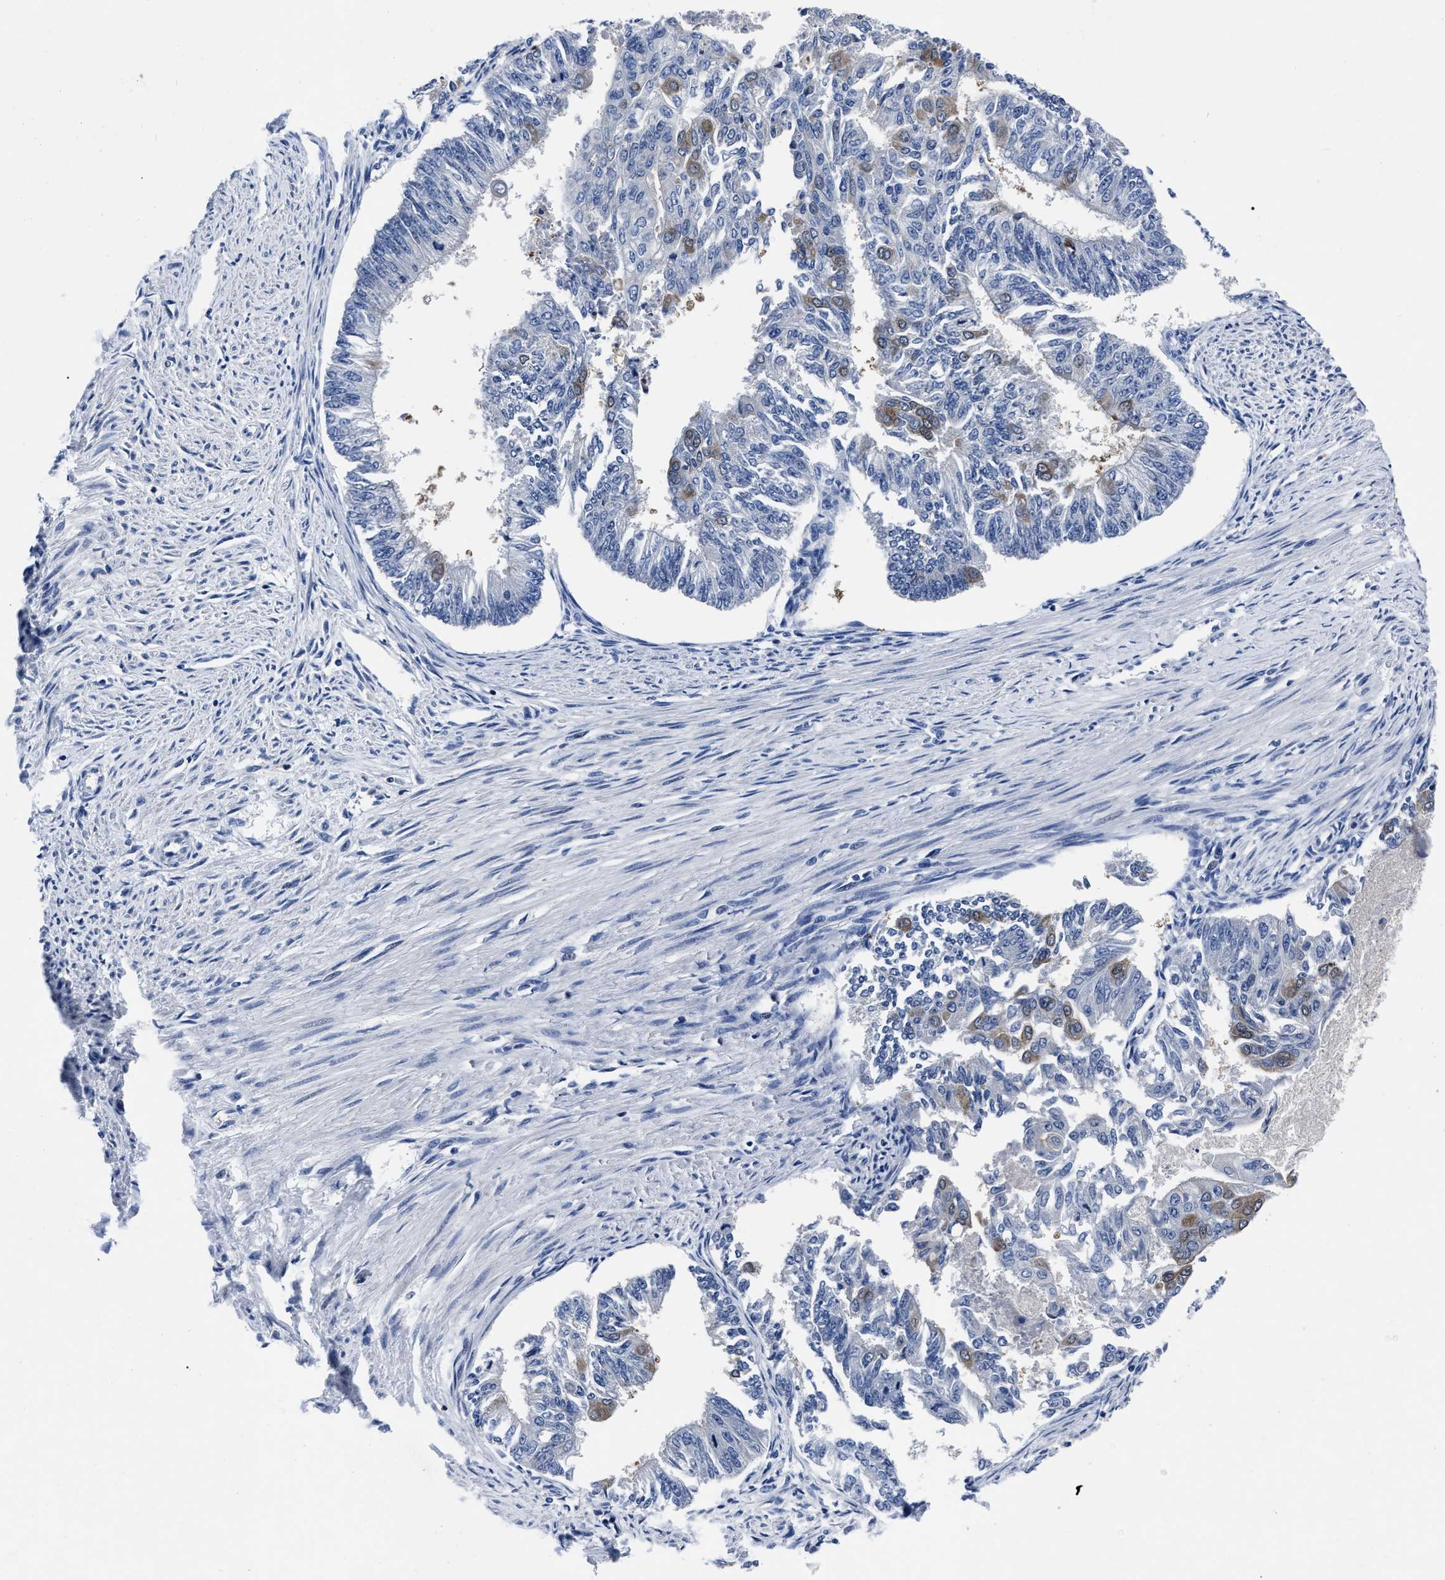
{"staining": {"intensity": "weak", "quantity": "<25%", "location": "cytoplasmic/membranous"}, "tissue": "endometrial cancer", "cell_type": "Tumor cells", "image_type": "cancer", "snomed": [{"axis": "morphology", "description": "Adenocarcinoma, NOS"}, {"axis": "topography", "description": "Endometrium"}], "caption": "An image of human endometrial cancer is negative for staining in tumor cells.", "gene": "OR10G3", "patient": {"sex": "female", "age": 32}}